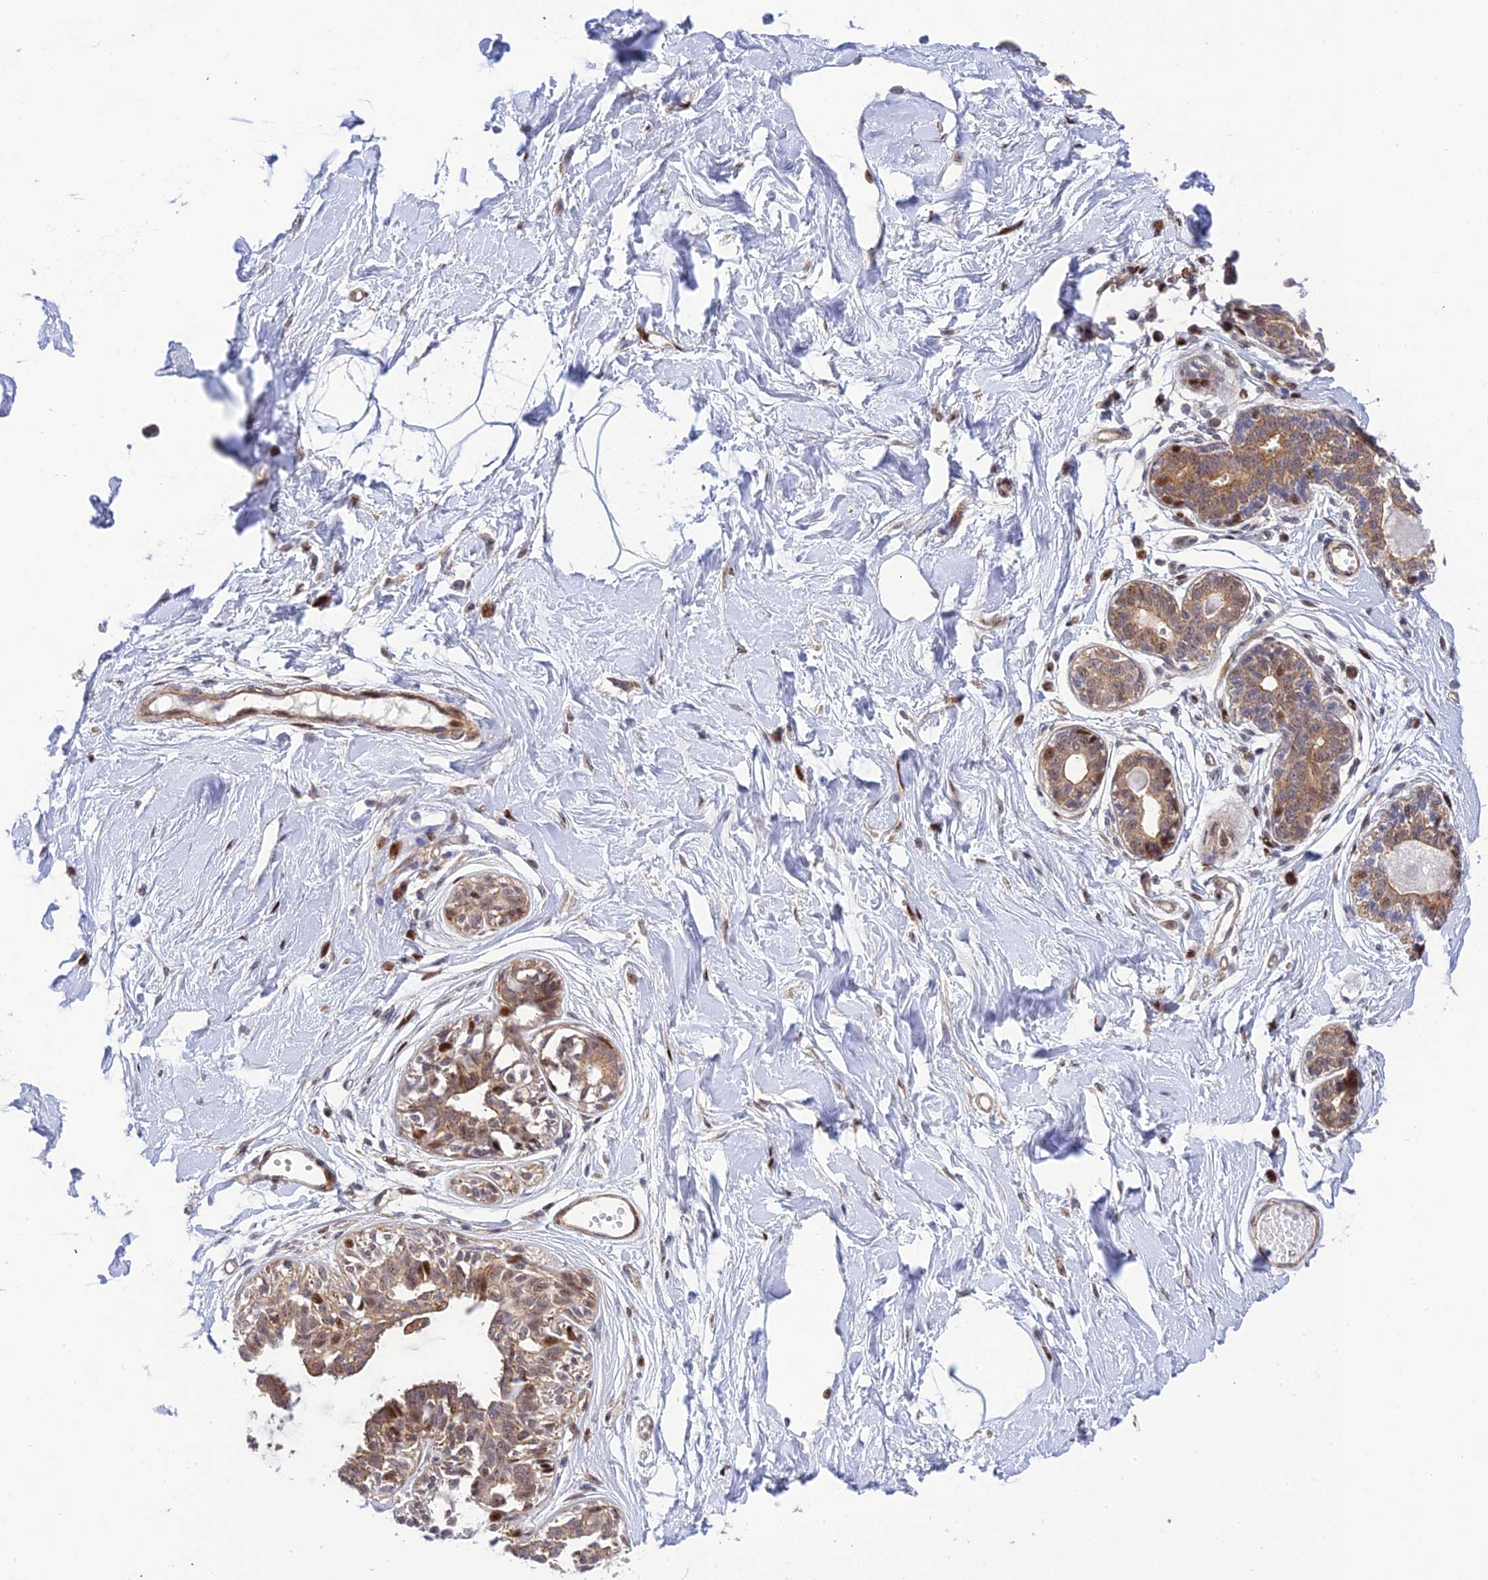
{"staining": {"intensity": "negative", "quantity": "none", "location": "none"}, "tissue": "breast", "cell_type": "Adipocytes", "image_type": "normal", "snomed": [{"axis": "morphology", "description": "Normal tissue, NOS"}, {"axis": "topography", "description": "Breast"}], "caption": "An IHC photomicrograph of unremarkable breast is shown. There is no staining in adipocytes of breast.", "gene": "ZNF584", "patient": {"sex": "female", "age": 45}}